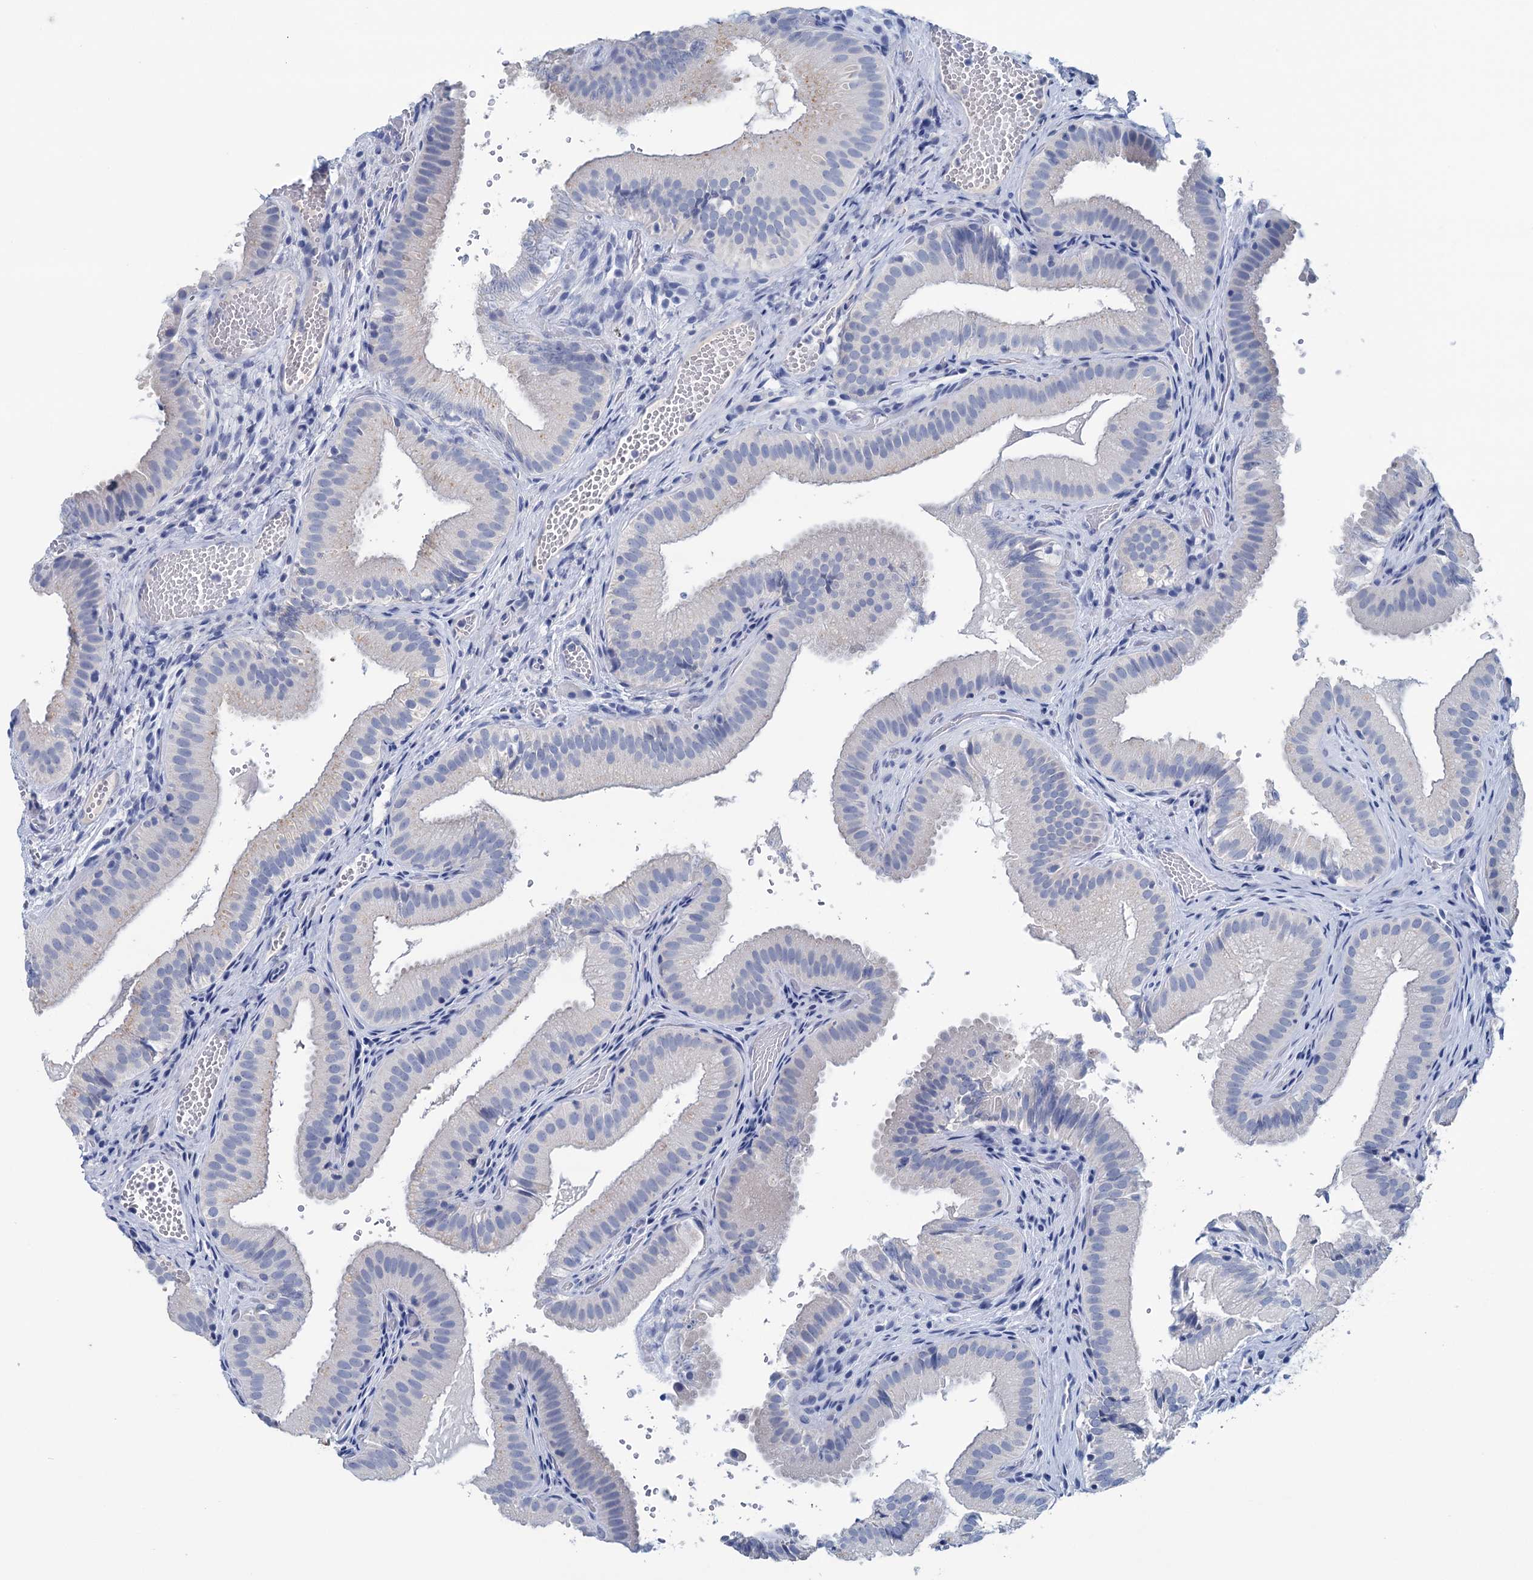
{"staining": {"intensity": "negative", "quantity": "none", "location": "none"}, "tissue": "gallbladder", "cell_type": "Glandular cells", "image_type": "normal", "snomed": [{"axis": "morphology", "description": "Normal tissue, NOS"}, {"axis": "topography", "description": "Gallbladder"}], "caption": "Immunohistochemical staining of unremarkable gallbladder displays no significant positivity in glandular cells. Brightfield microscopy of IHC stained with DAB (3,3'-diaminobenzidine) (brown) and hematoxylin (blue), captured at high magnification.", "gene": "MYOZ3", "patient": {"sex": "female", "age": 30}}